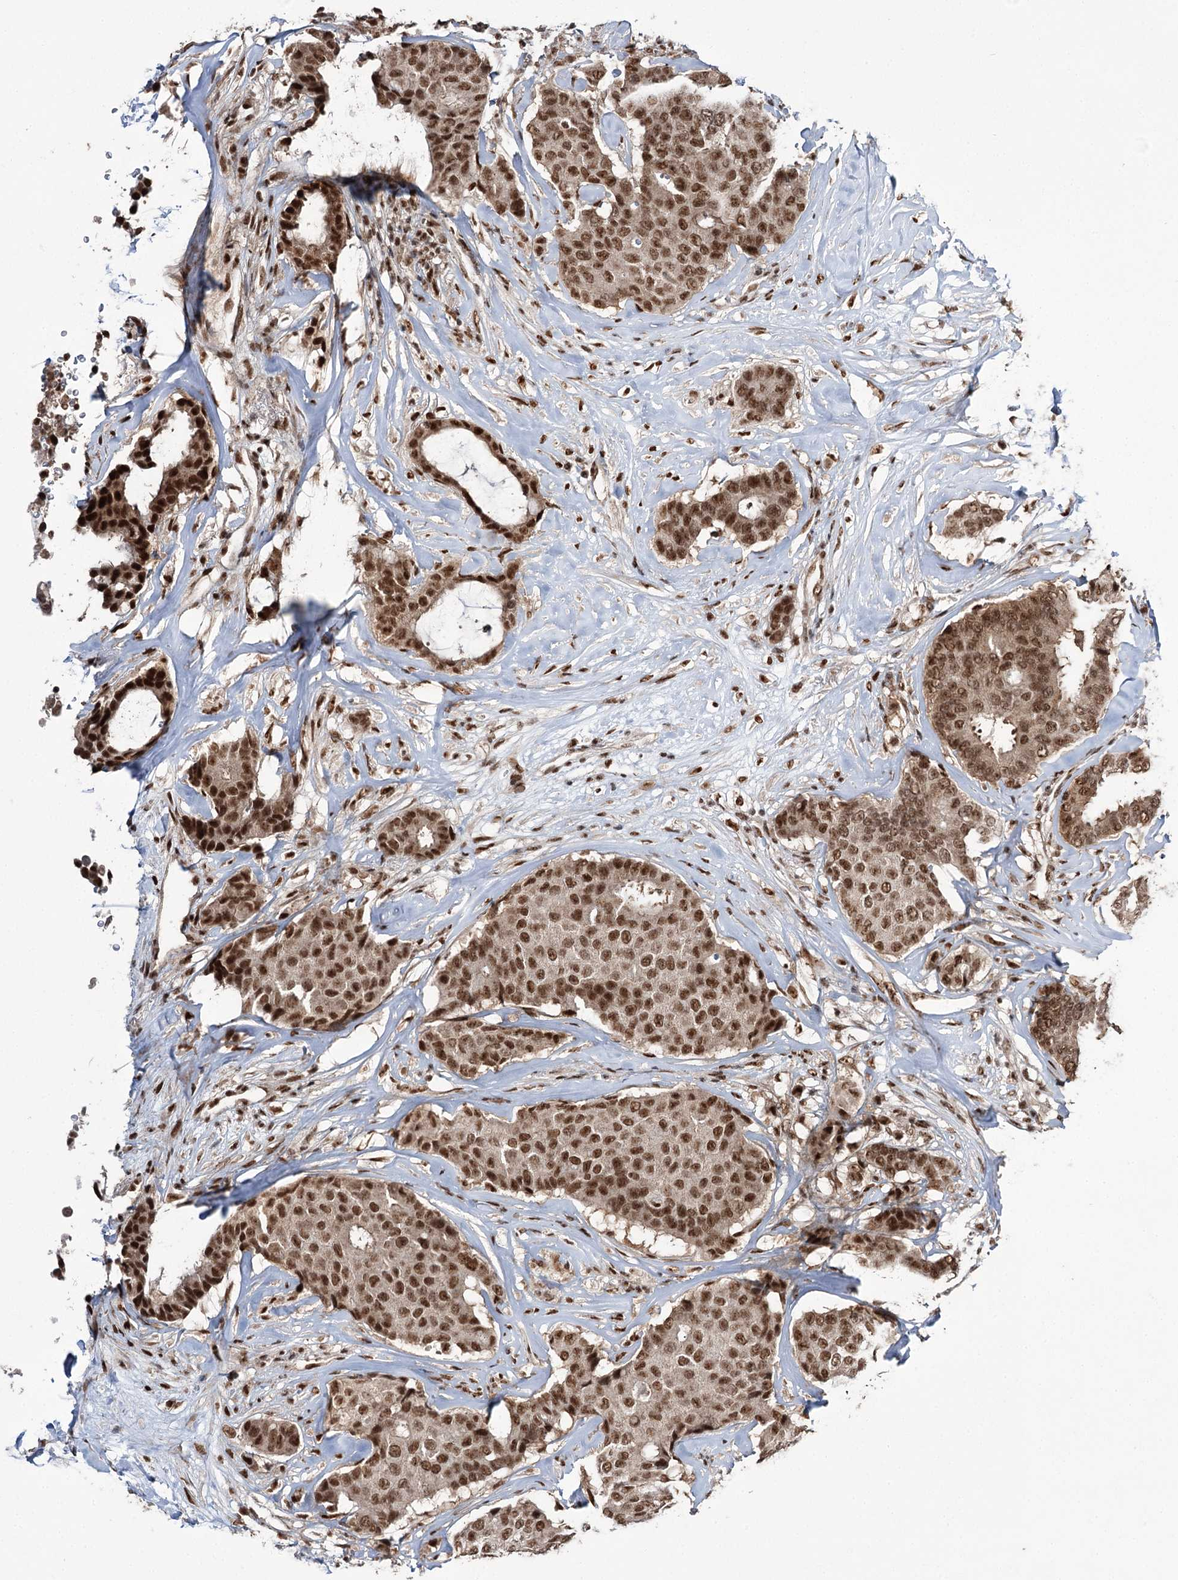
{"staining": {"intensity": "strong", "quantity": ">75%", "location": "nuclear"}, "tissue": "breast cancer", "cell_type": "Tumor cells", "image_type": "cancer", "snomed": [{"axis": "morphology", "description": "Duct carcinoma"}, {"axis": "topography", "description": "Breast"}], "caption": "Immunohistochemical staining of human breast cancer displays high levels of strong nuclear staining in about >75% of tumor cells.", "gene": "ERCC3", "patient": {"sex": "female", "age": 75}}